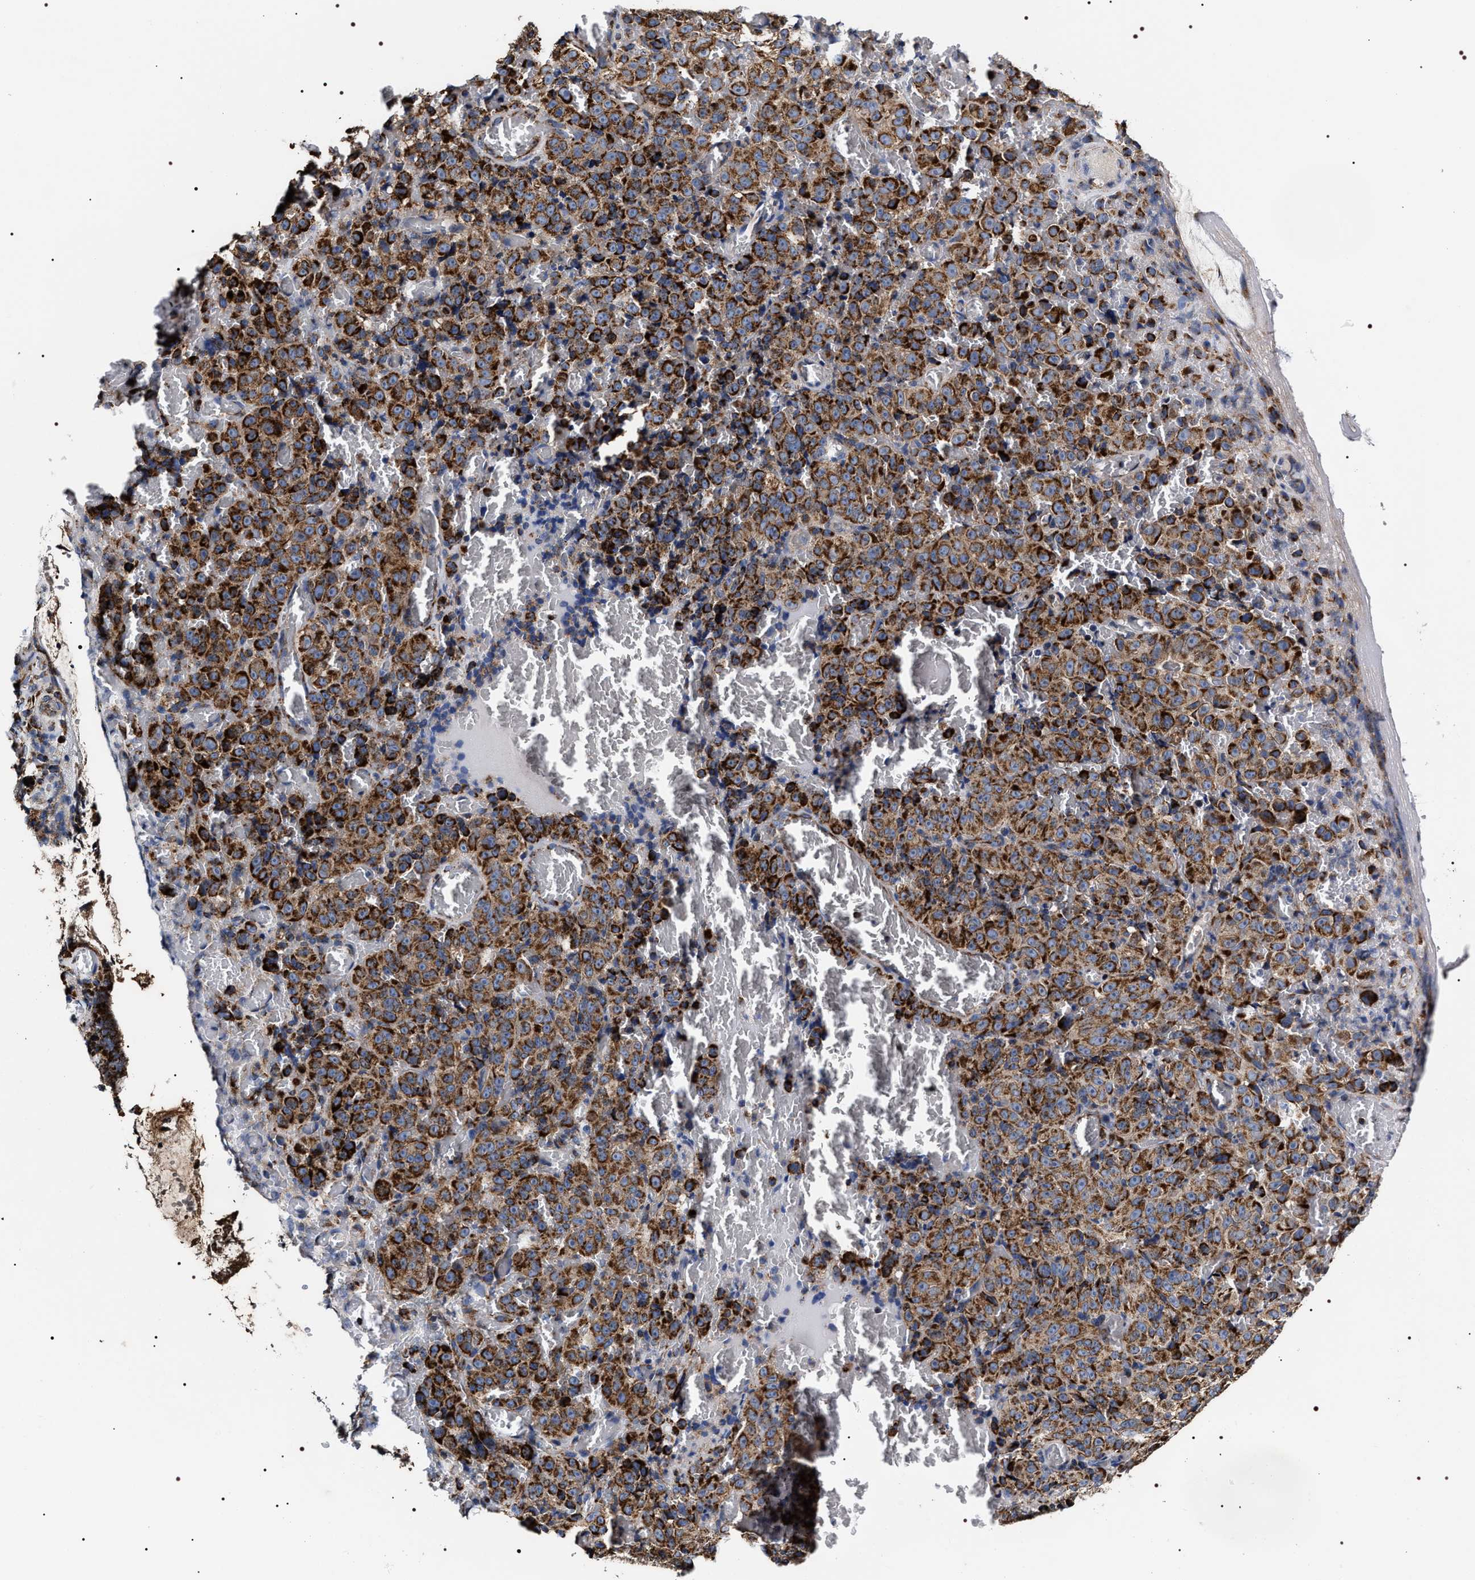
{"staining": {"intensity": "strong", "quantity": ">75%", "location": "cytoplasmic/membranous"}, "tissue": "melanoma", "cell_type": "Tumor cells", "image_type": "cancer", "snomed": [{"axis": "morphology", "description": "Malignant melanoma, NOS"}, {"axis": "topography", "description": "Rectum"}], "caption": "Melanoma stained with immunohistochemistry displays strong cytoplasmic/membranous staining in approximately >75% of tumor cells.", "gene": "COG5", "patient": {"sex": "female", "age": 81}}